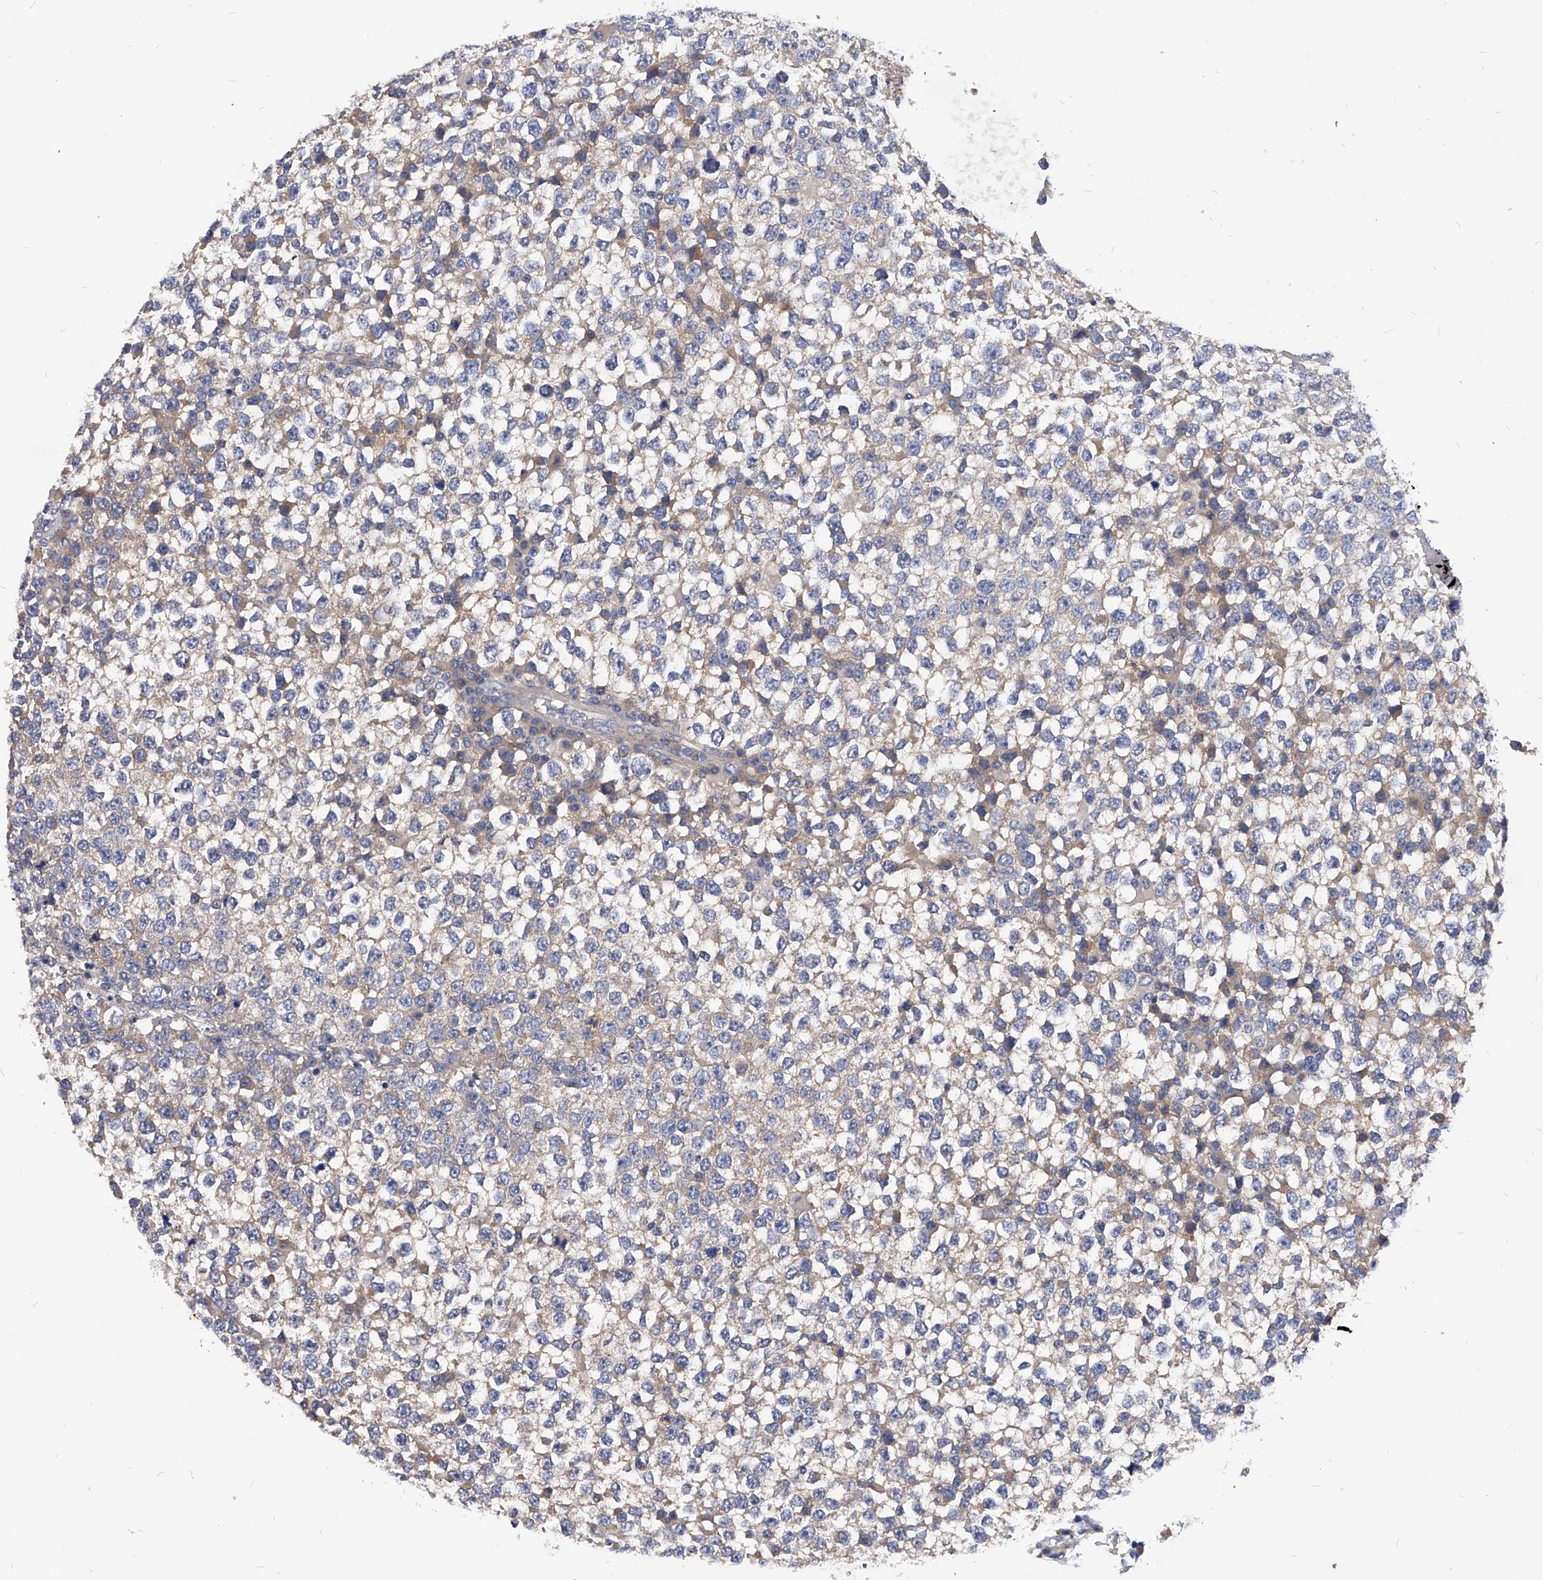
{"staining": {"intensity": "moderate", "quantity": "25%-75%", "location": "cytoplasmic/membranous"}, "tissue": "testis cancer", "cell_type": "Tumor cells", "image_type": "cancer", "snomed": [{"axis": "morphology", "description": "Seminoma, NOS"}, {"axis": "topography", "description": "Testis"}], "caption": "Seminoma (testis) was stained to show a protein in brown. There is medium levels of moderate cytoplasmic/membranous positivity in approximately 25%-75% of tumor cells.", "gene": "PPP5C", "patient": {"sex": "male", "age": 65}}